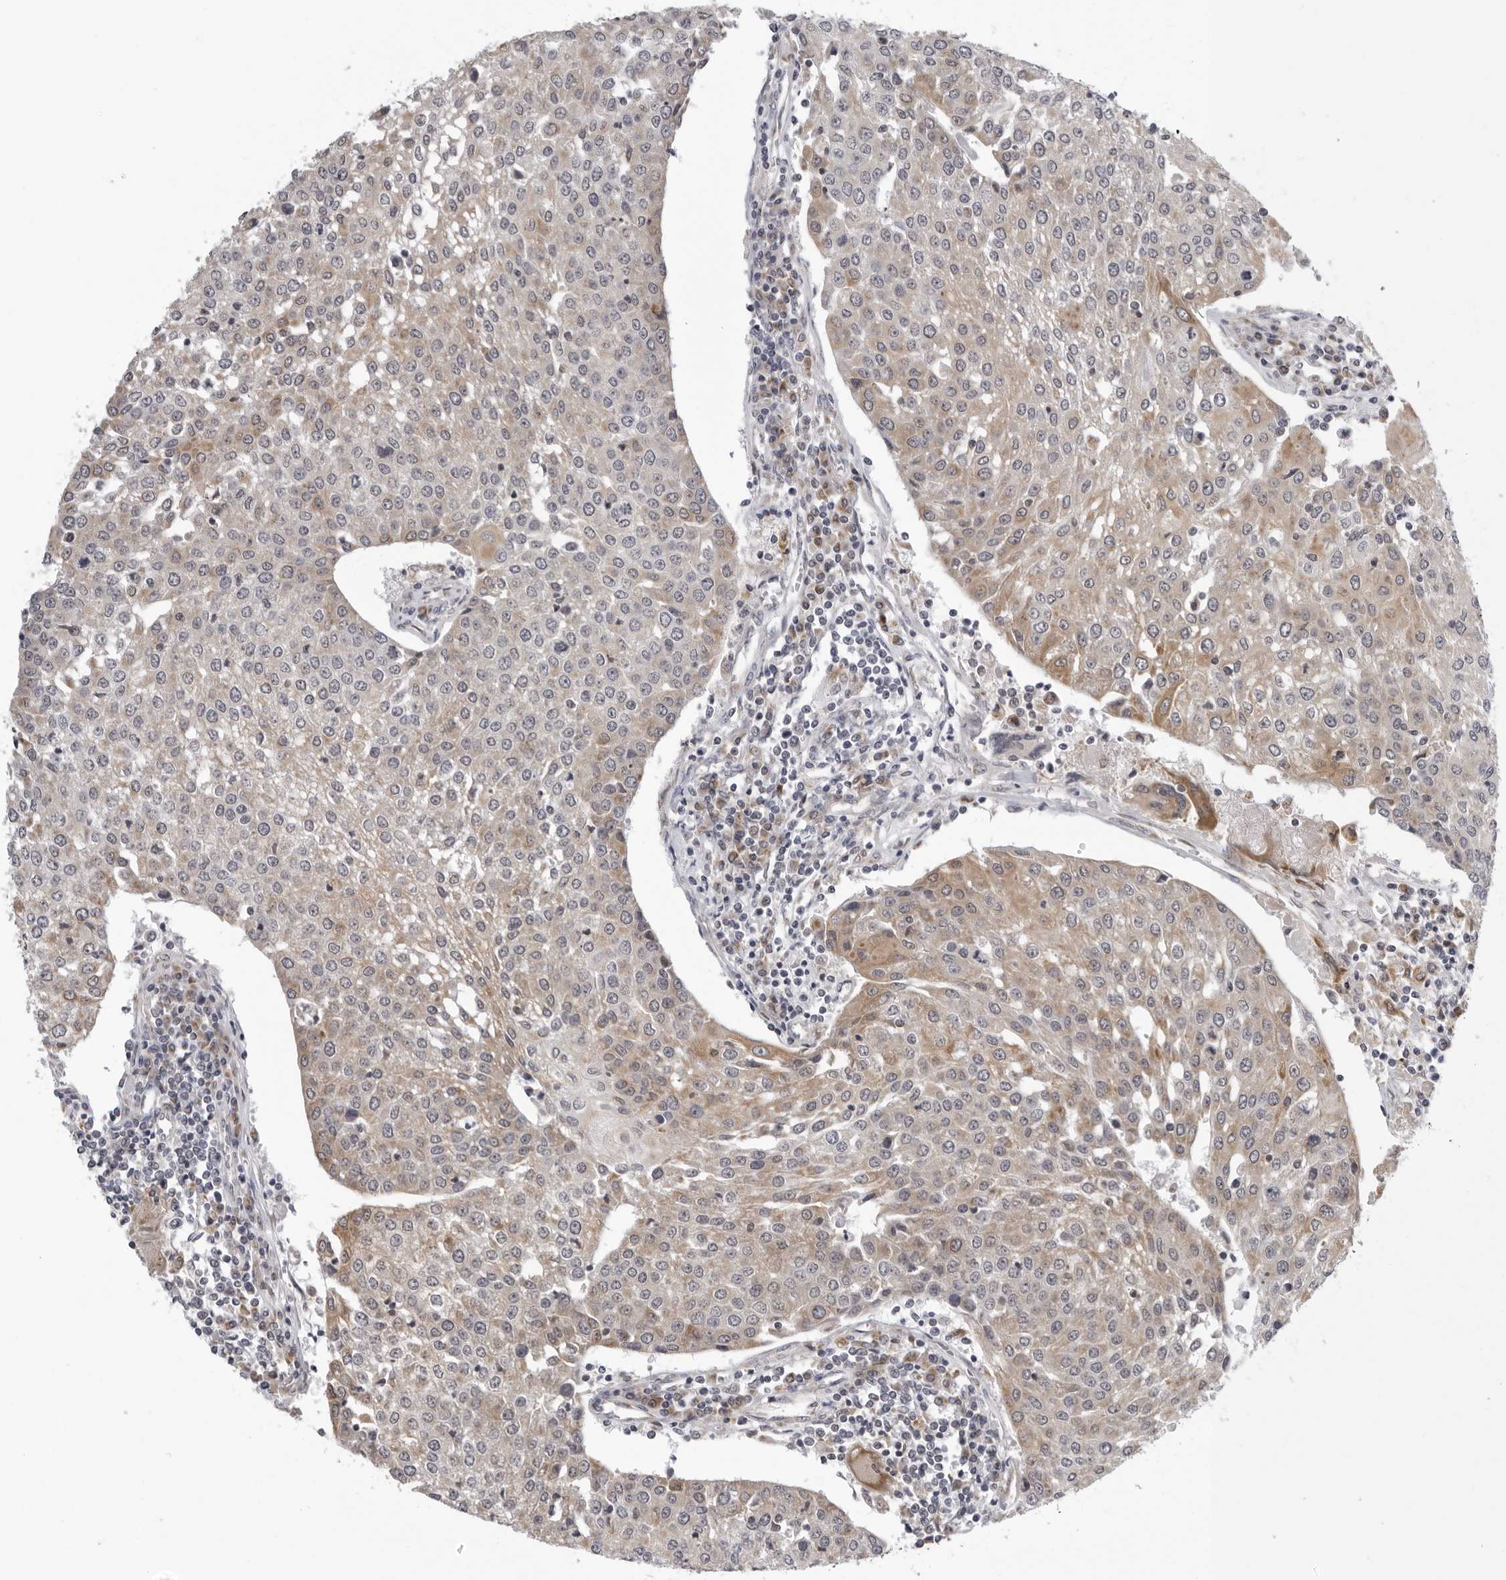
{"staining": {"intensity": "moderate", "quantity": "25%-75%", "location": "cytoplasmic/membranous"}, "tissue": "urothelial cancer", "cell_type": "Tumor cells", "image_type": "cancer", "snomed": [{"axis": "morphology", "description": "Urothelial carcinoma, High grade"}, {"axis": "topography", "description": "Urinary bladder"}], "caption": "Tumor cells reveal medium levels of moderate cytoplasmic/membranous positivity in about 25%-75% of cells in human urothelial cancer.", "gene": "CPT2", "patient": {"sex": "female", "age": 85}}